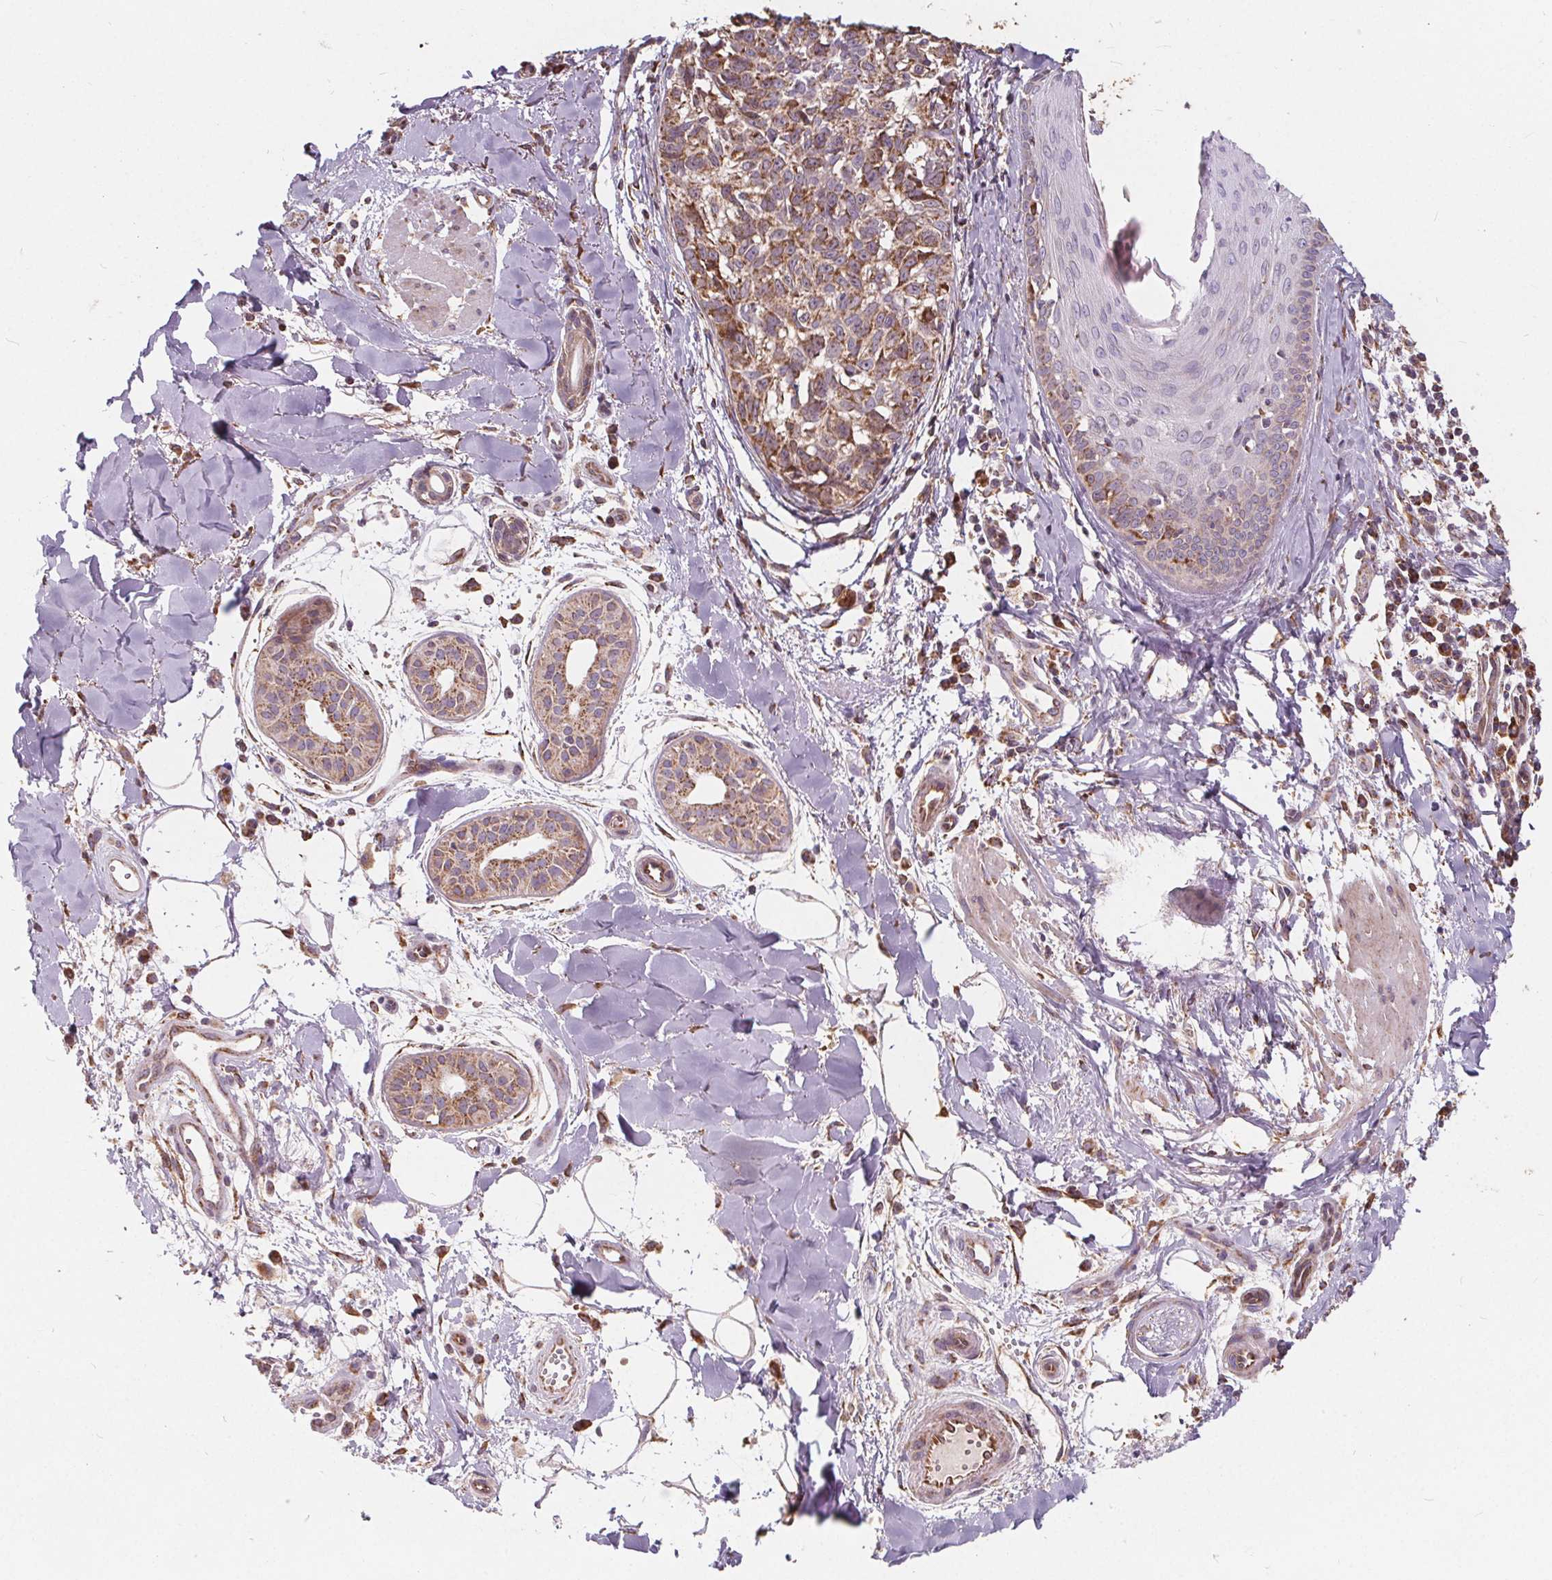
{"staining": {"intensity": "strong", "quantity": ">75%", "location": "cytoplasmic/membranous"}, "tissue": "melanoma", "cell_type": "Tumor cells", "image_type": "cancer", "snomed": [{"axis": "morphology", "description": "Malignant melanoma, NOS"}, {"axis": "topography", "description": "Skin"}], "caption": "Tumor cells demonstrate strong cytoplasmic/membranous expression in about >75% of cells in melanoma. The protein of interest is shown in brown color, while the nuclei are stained blue.", "gene": "PLSCR3", "patient": {"sex": "male", "age": 48}}